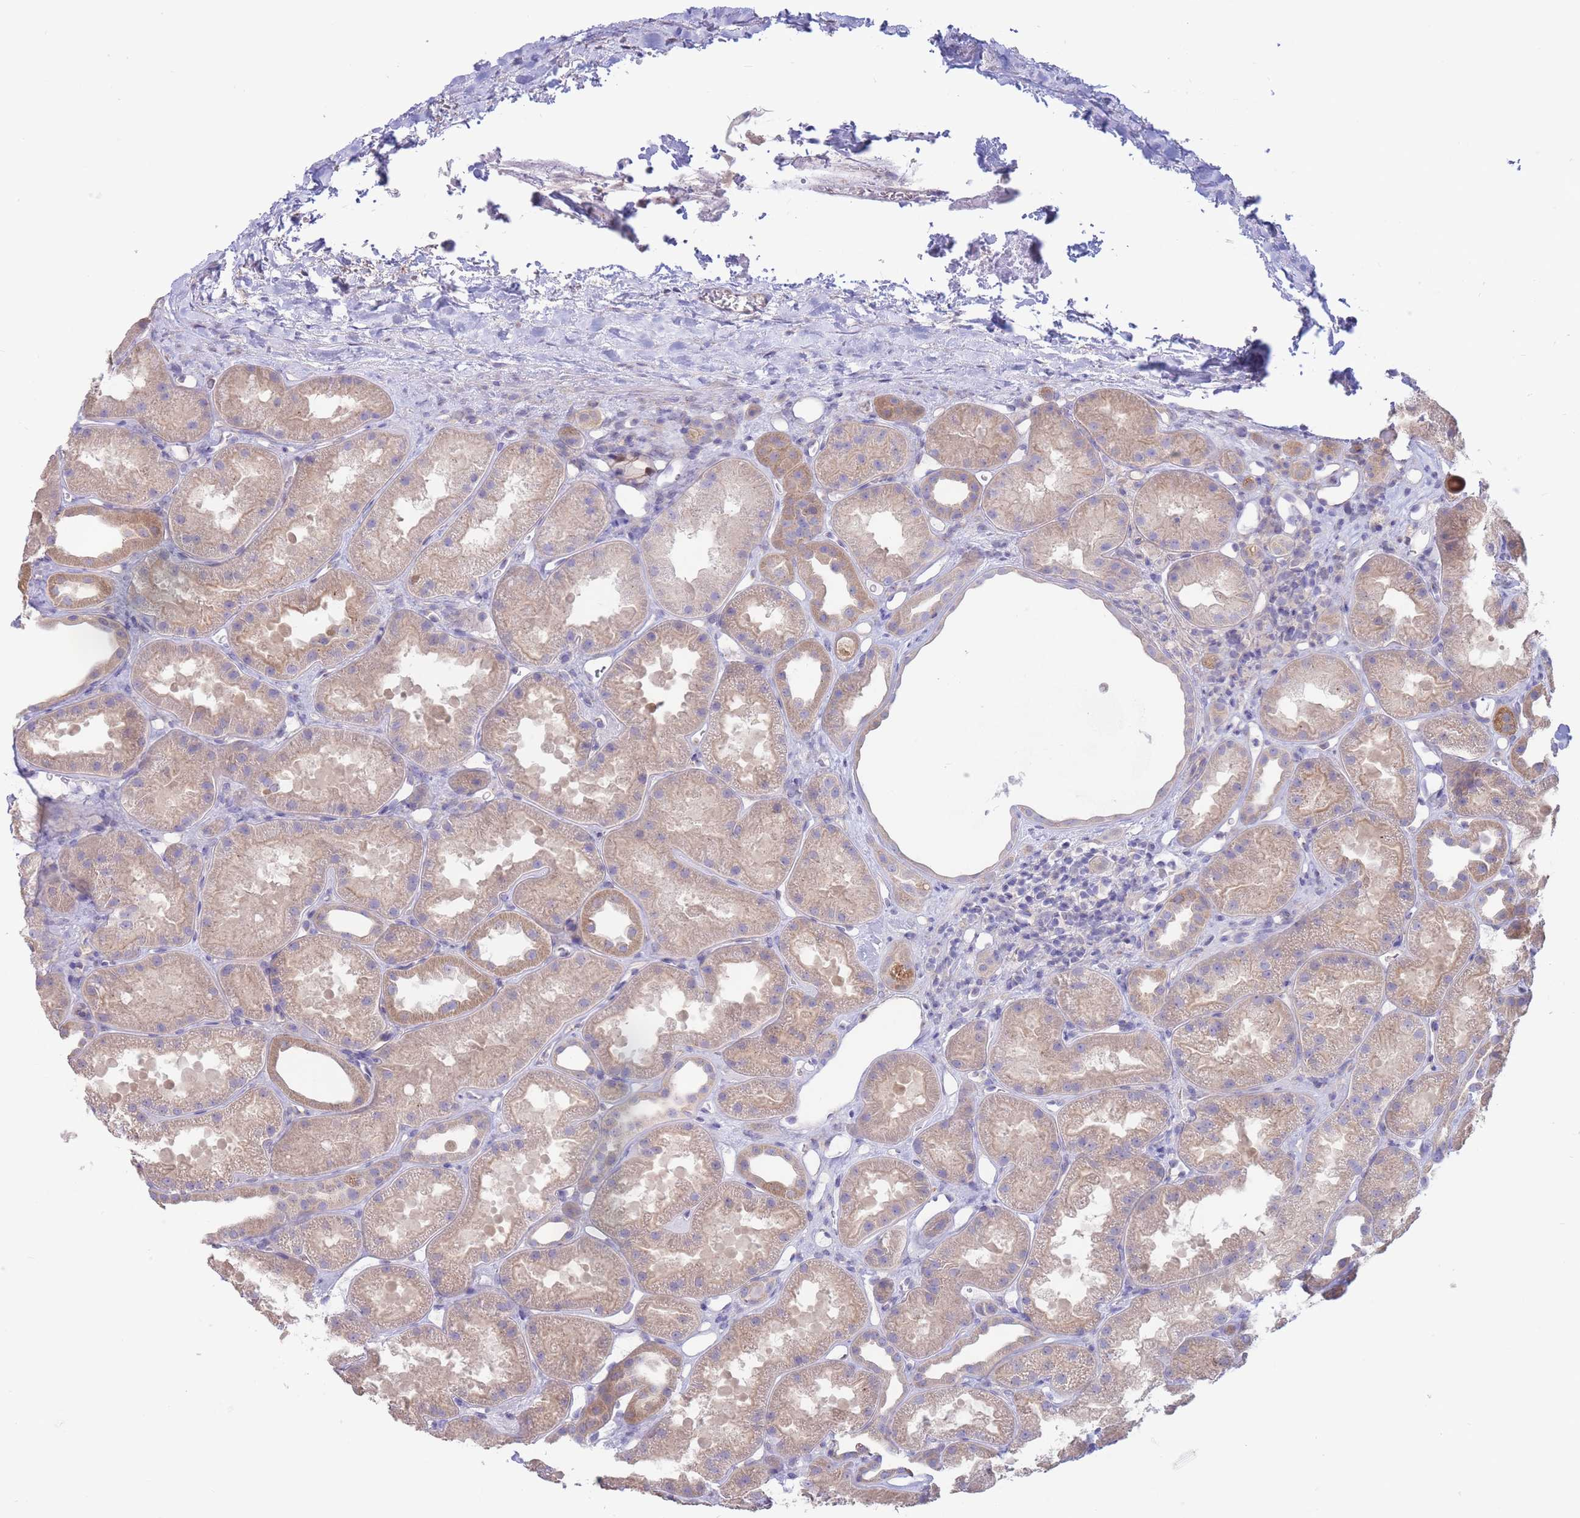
{"staining": {"intensity": "weak", "quantity": "25%-75%", "location": "cytoplasmic/membranous"}, "tissue": "kidney", "cell_type": "Cells in glomeruli", "image_type": "normal", "snomed": [{"axis": "morphology", "description": "Normal tissue, NOS"}, {"axis": "topography", "description": "Kidney"}], "caption": "A brown stain labels weak cytoplasmic/membranous positivity of a protein in cells in glomeruli of benign human kidney.", "gene": "ALS2CL", "patient": {"sex": "male", "age": 61}}